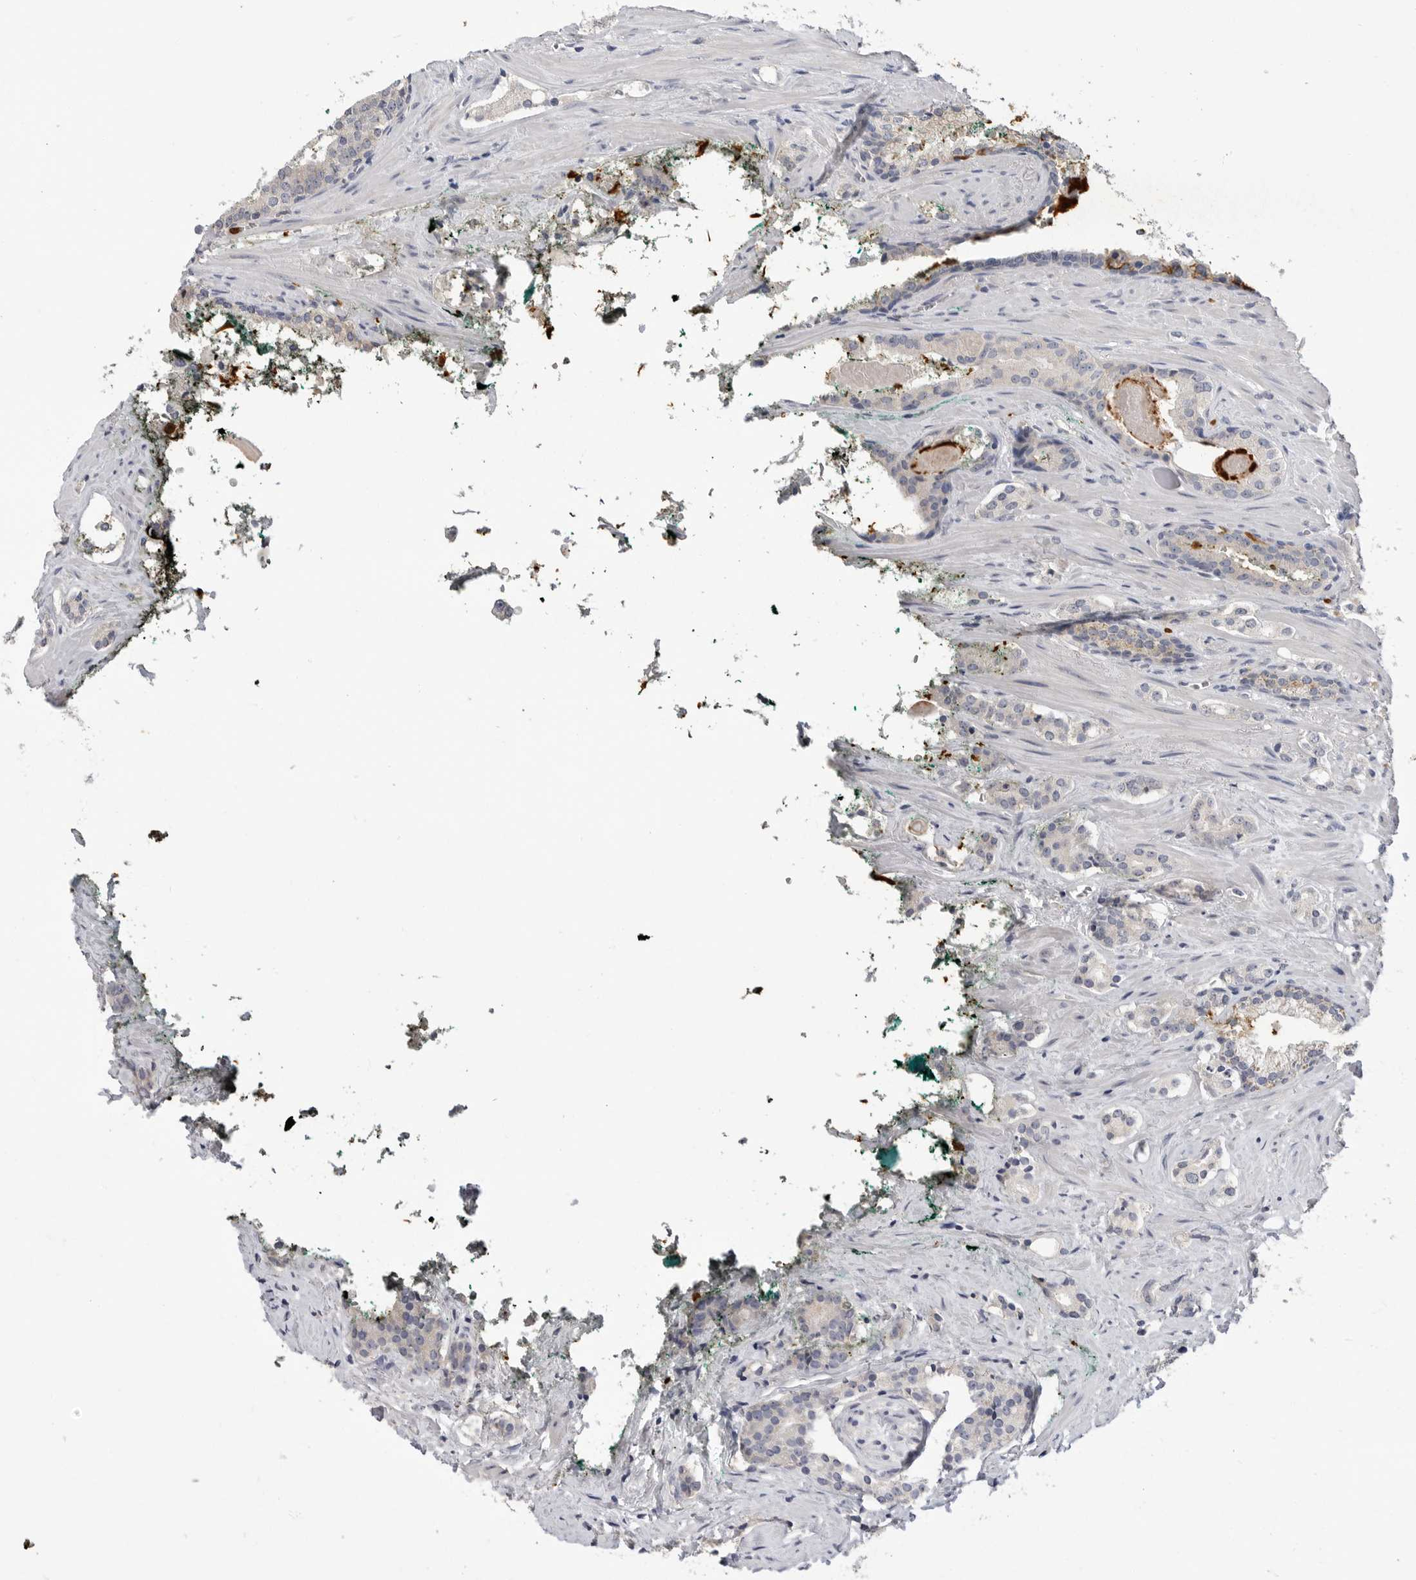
{"staining": {"intensity": "negative", "quantity": "none", "location": "none"}, "tissue": "prostate cancer", "cell_type": "Tumor cells", "image_type": "cancer", "snomed": [{"axis": "morphology", "description": "Adenocarcinoma, High grade"}, {"axis": "topography", "description": "Prostate"}], "caption": "High magnification brightfield microscopy of prostate cancer (high-grade adenocarcinoma) stained with DAB (3,3'-diaminobenzidine) (brown) and counterstained with hematoxylin (blue): tumor cells show no significant positivity. (Brightfield microscopy of DAB (3,3'-diaminobenzidine) immunohistochemistry at high magnification).", "gene": "LTBR", "patient": {"sex": "male", "age": 71}}